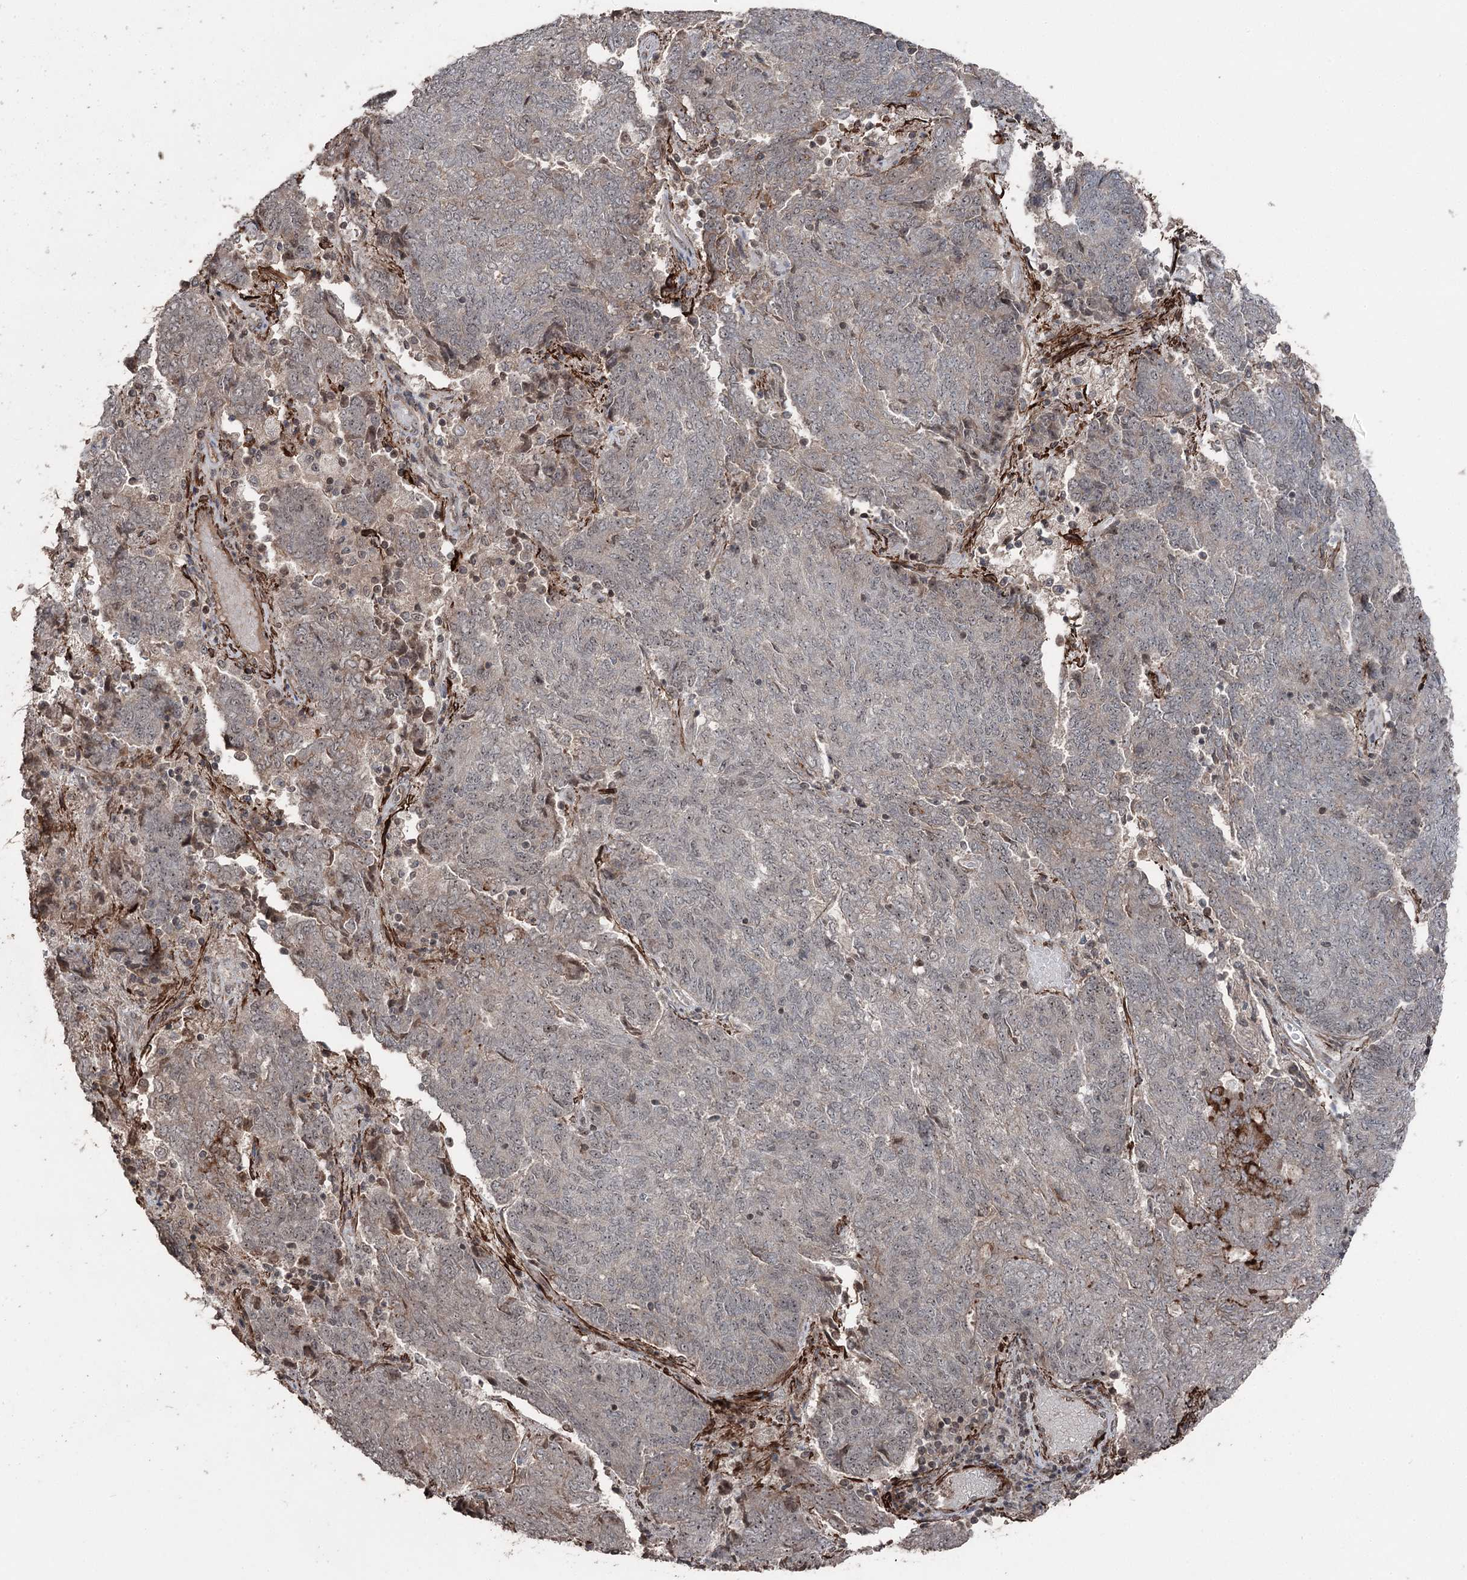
{"staining": {"intensity": "weak", "quantity": "<25%", "location": "cytoplasmic/membranous"}, "tissue": "endometrial cancer", "cell_type": "Tumor cells", "image_type": "cancer", "snomed": [{"axis": "morphology", "description": "Adenocarcinoma, NOS"}, {"axis": "topography", "description": "Endometrium"}], "caption": "High power microscopy histopathology image of an immunohistochemistry photomicrograph of endometrial cancer (adenocarcinoma), revealing no significant expression in tumor cells.", "gene": "CCDC82", "patient": {"sex": "female", "age": 80}}